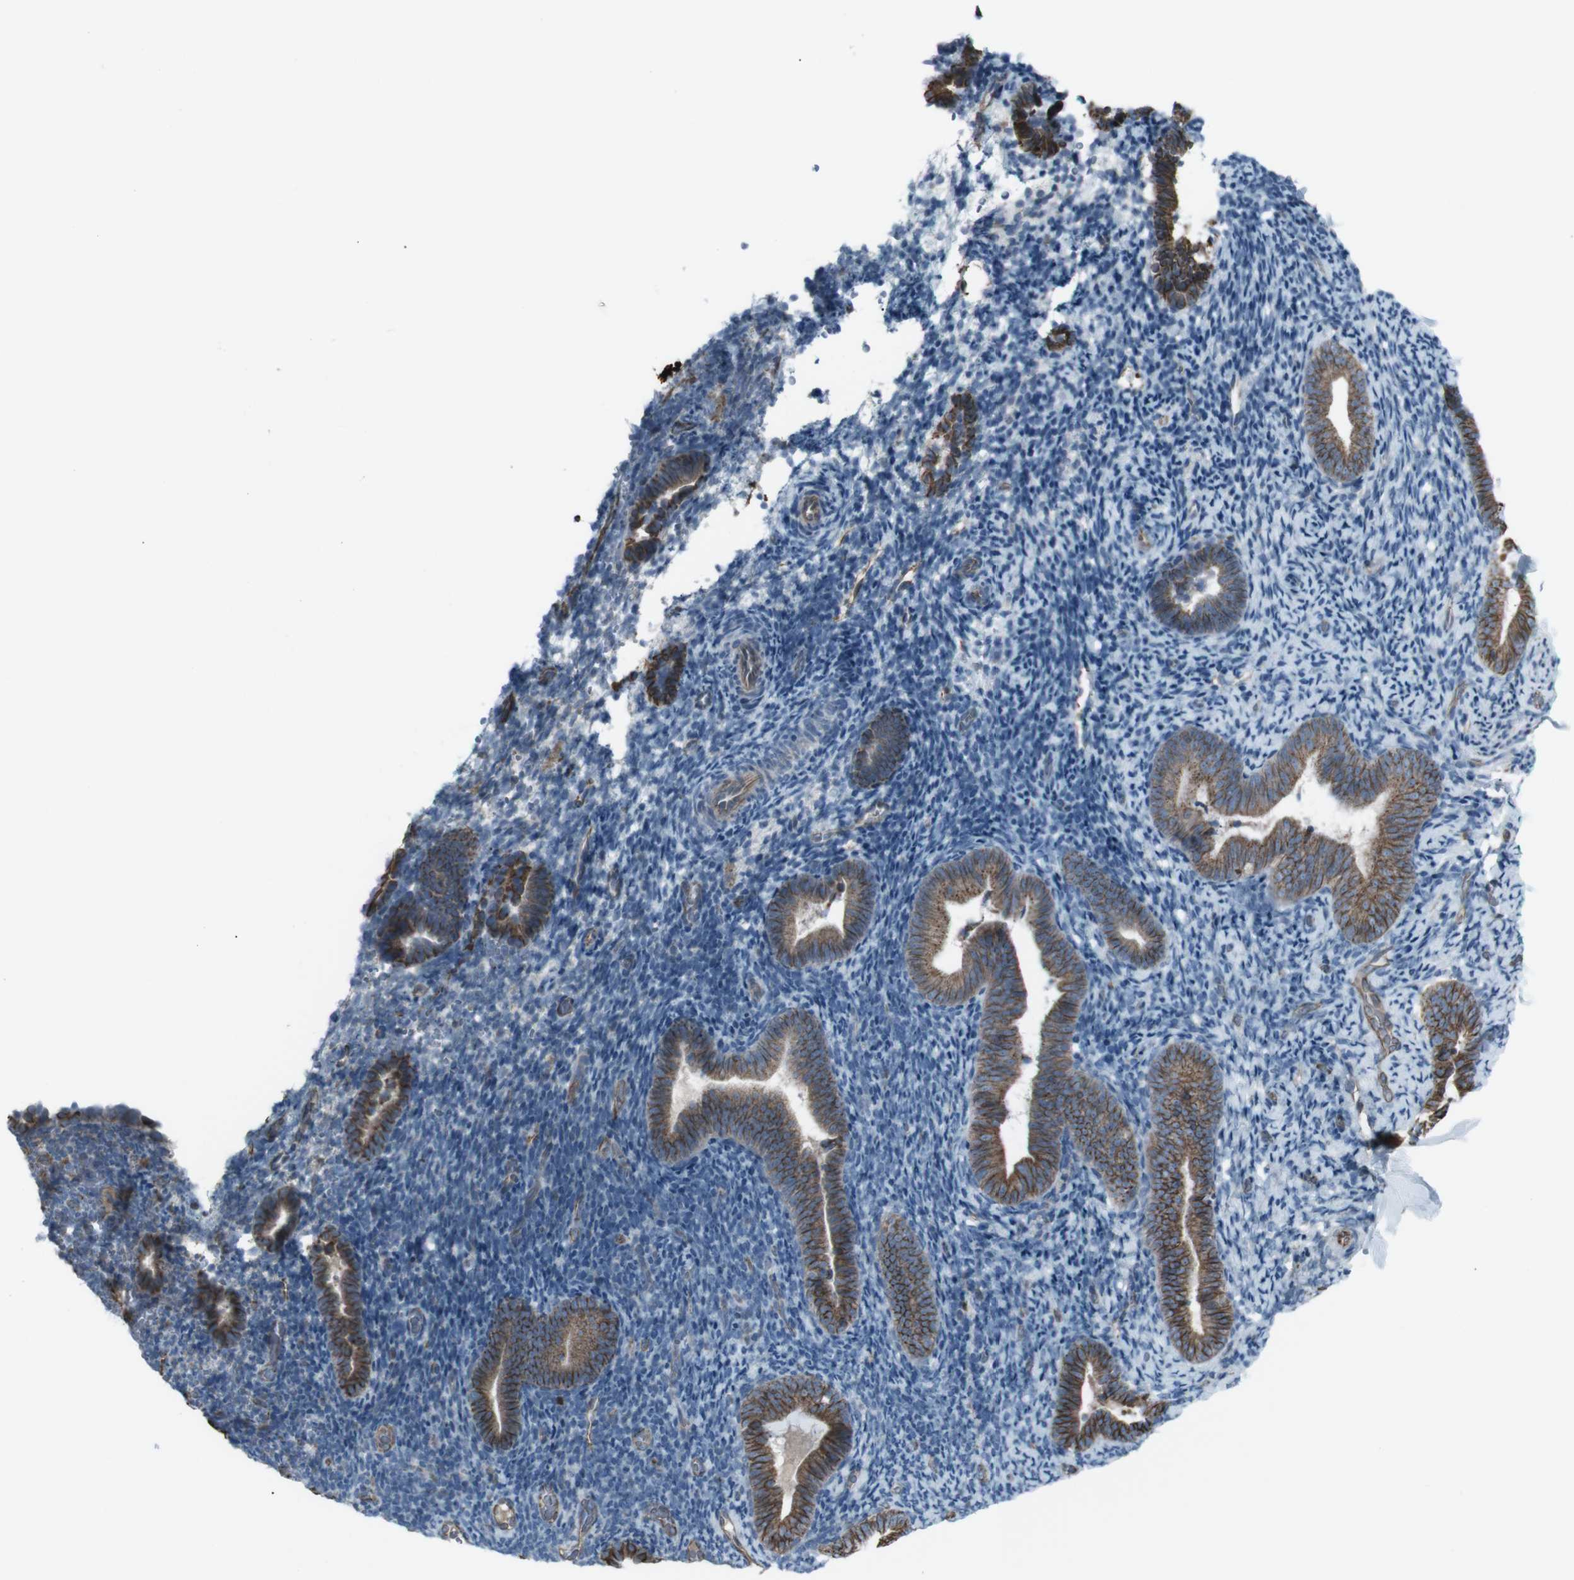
{"staining": {"intensity": "weak", "quantity": "<25%", "location": "cytoplasmic/membranous"}, "tissue": "endometrium", "cell_type": "Cells in endometrial stroma", "image_type": "normal", "snomed": [{"axis": "morphology", "description": "Normal tissue, NOS"}, {"axis": "topography", "description": "Endometrium"}], "caption": "Immunohistochemical staining of benign endometrium exhibits no significant expression in cells in endometrial stroma.", "gene": "TMEM141", "patient": {"sex": "female", "age": 51}}